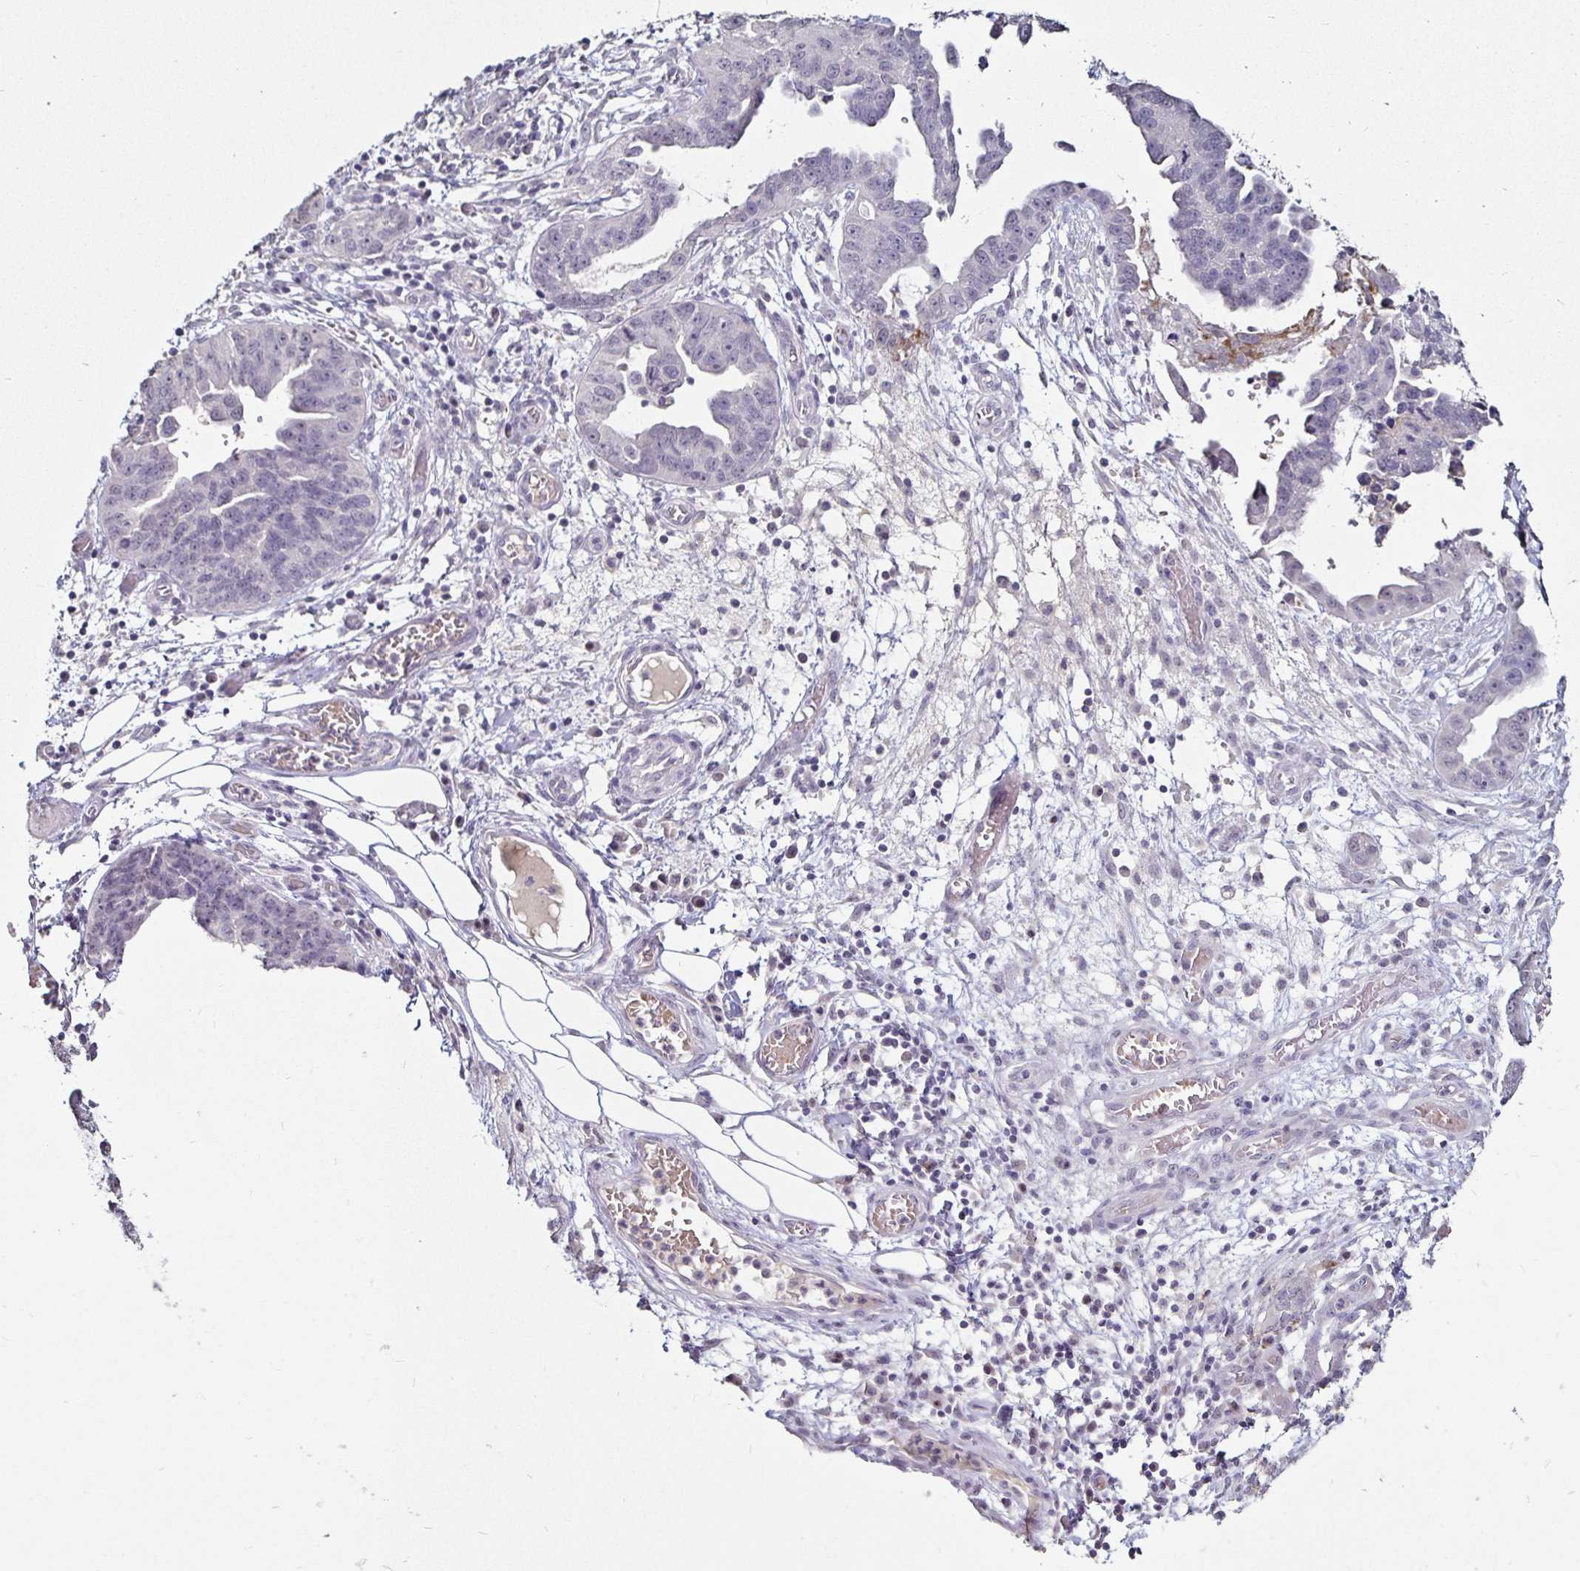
{"staining": {"intensity": "negative", "quantity": "none", "location": "none"}, "tissue": "ovarian cancer", "cell_type": "Tumor cells", "image_type": "cancer", "snomed": [{"axis": "morphology", "description": "Cystadenocarcinoma, serous, NOS"}, {"axis": "topography", "description": "Ovary"}], "caption": "Immunohistochemistry (IHC) photomicrograph of neoplastic tissue: human ovarian cancer stained with DAB (3,3'-diaminobenzidine) shows no significant protein positivity in tumor cells.", "gene": "FAIM2", "patient": {"sex": "female", "age": 75}}